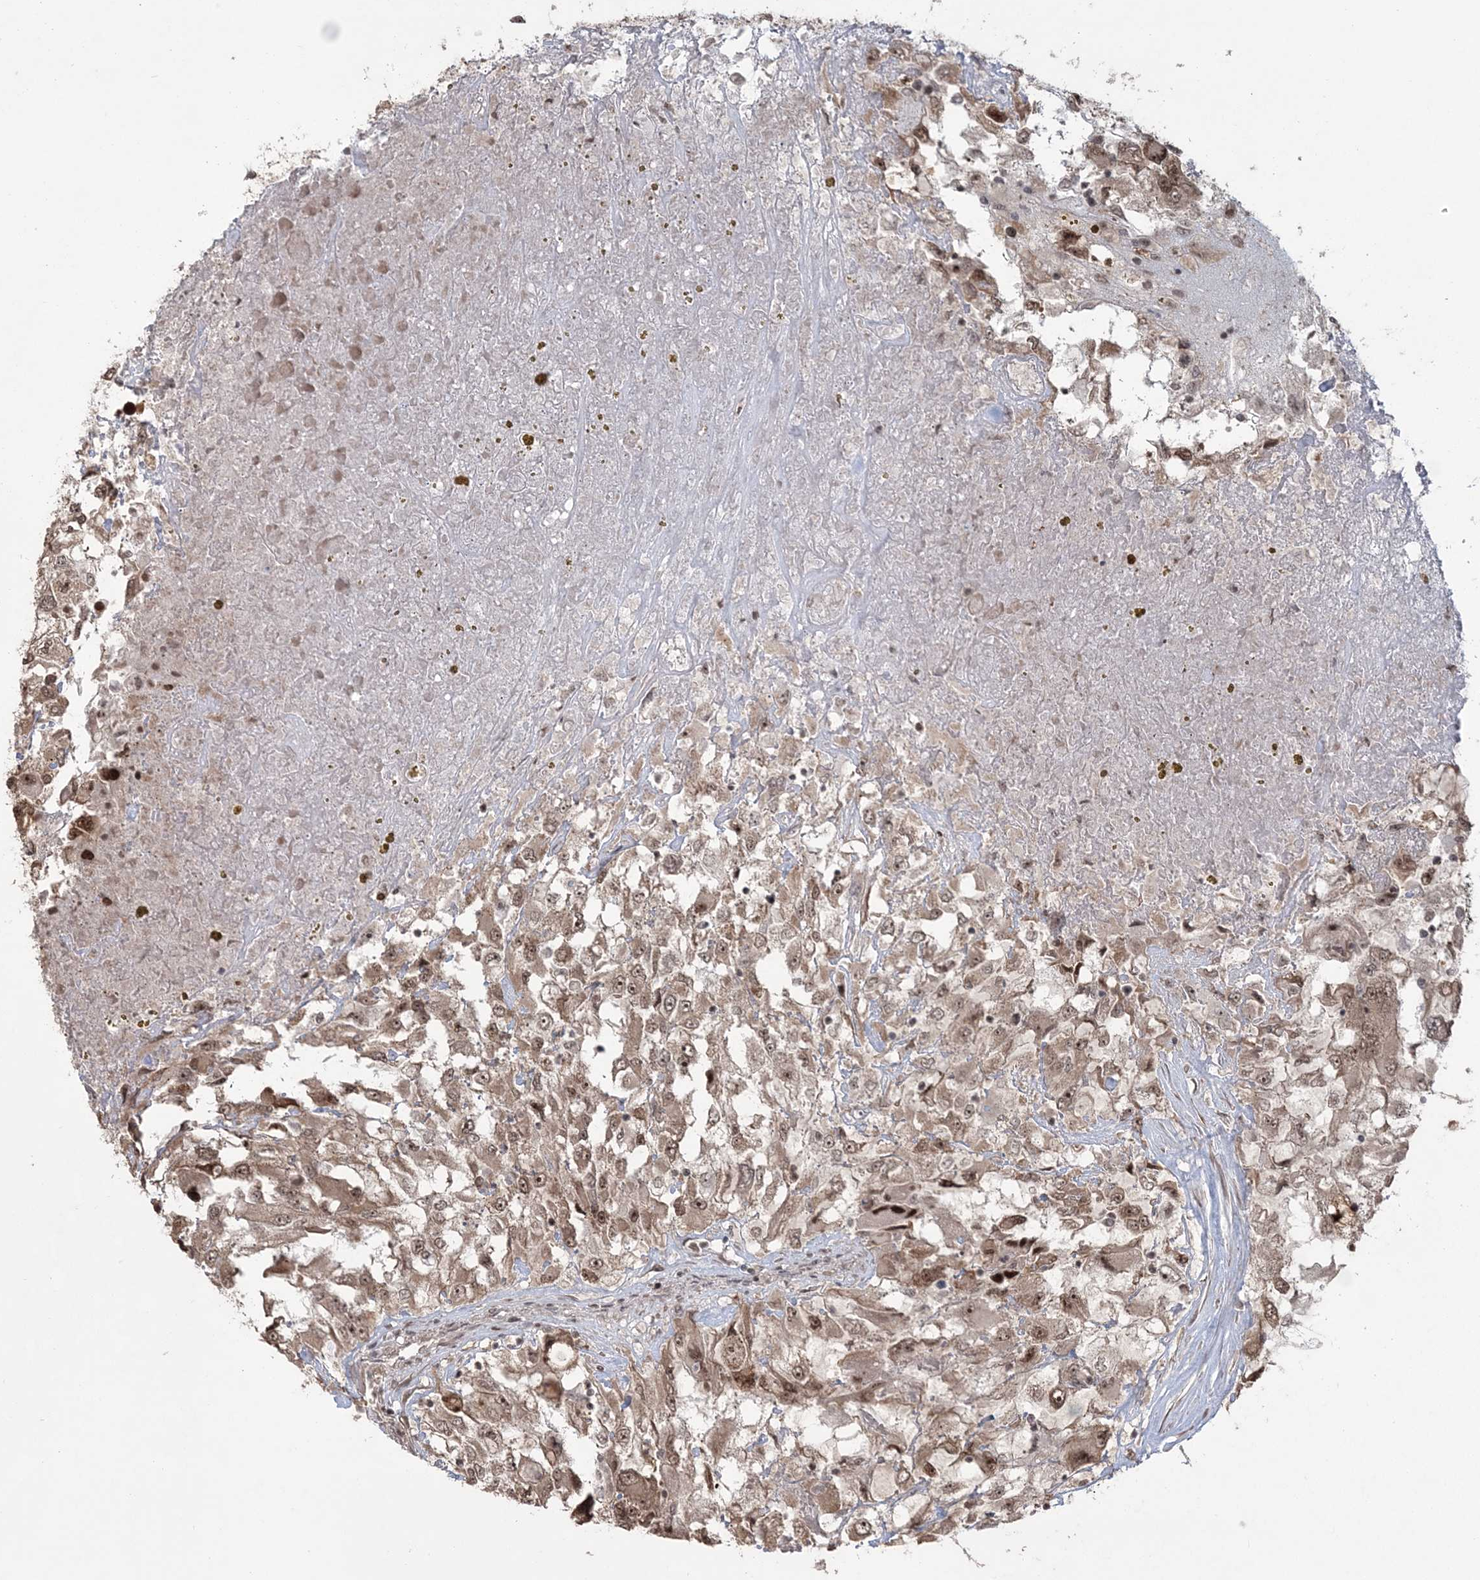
{"staining": {"intensity": "moderate", "quantity": ">75%", "location": "cytoplasmic/membranous,nuclear"}, "tissue": "renal cancer", "cell_type": "Tumor cells", "image_type": "cancer", "snomed": [{"axis": "morphology", "description": "Adenocarcinoma, NOS"}, {"axis": "topography", "description": "Kidney"}], "caption": "Renal cancer was stained to show a protein in brown. There is medium levels of moderate cytoplasmic/membranous and nuclear staining in approximately >75% of tumor cells.", "gene": "EPB41L4A", "patient": {"sex": "female", "age": 52}}